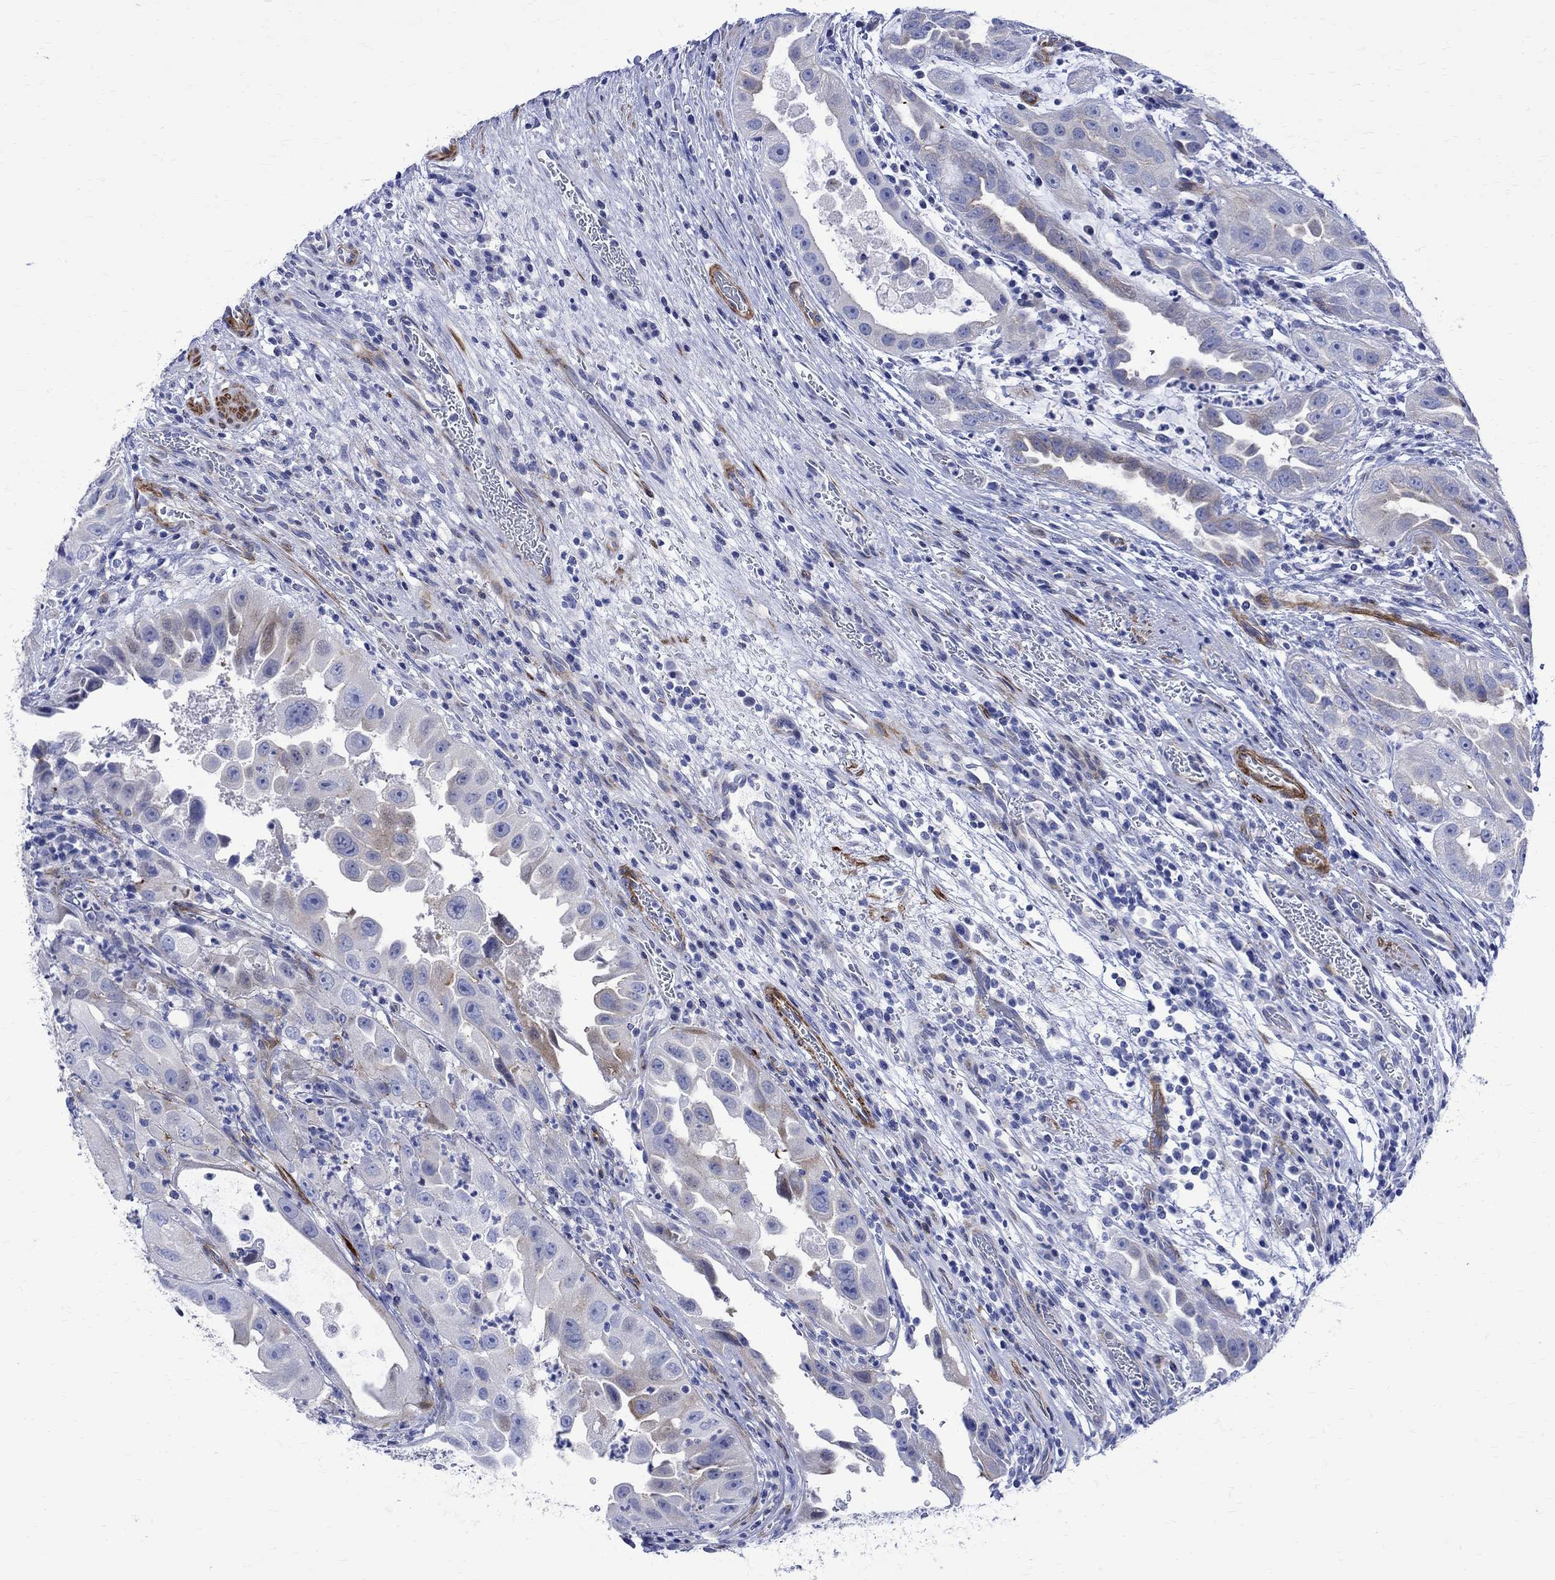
{"staining": {"intensity": "weak", "quantity": "<25%", "location": "cytoplasmic/membranous"}, "tissue": "urothelial cancer", "cell_type": "Tumor cells", "image_type": "cancer", "snomed": [{"axis": "morphology", "description": "Urothelial carcinoma, High grade"}, {"axis": "topography", "description": "Urinary bladder"}], "caption": "Immunohistochemistry (IHC) image of high-grade urothelial carcinoma stained for a protein (brown), which displays no expression in tumor cells. (Immunohistochemistry, brightfield microscopy, high magnification).", "gene": "PARVB", "patient": {"sex": "female", "age": 41}}